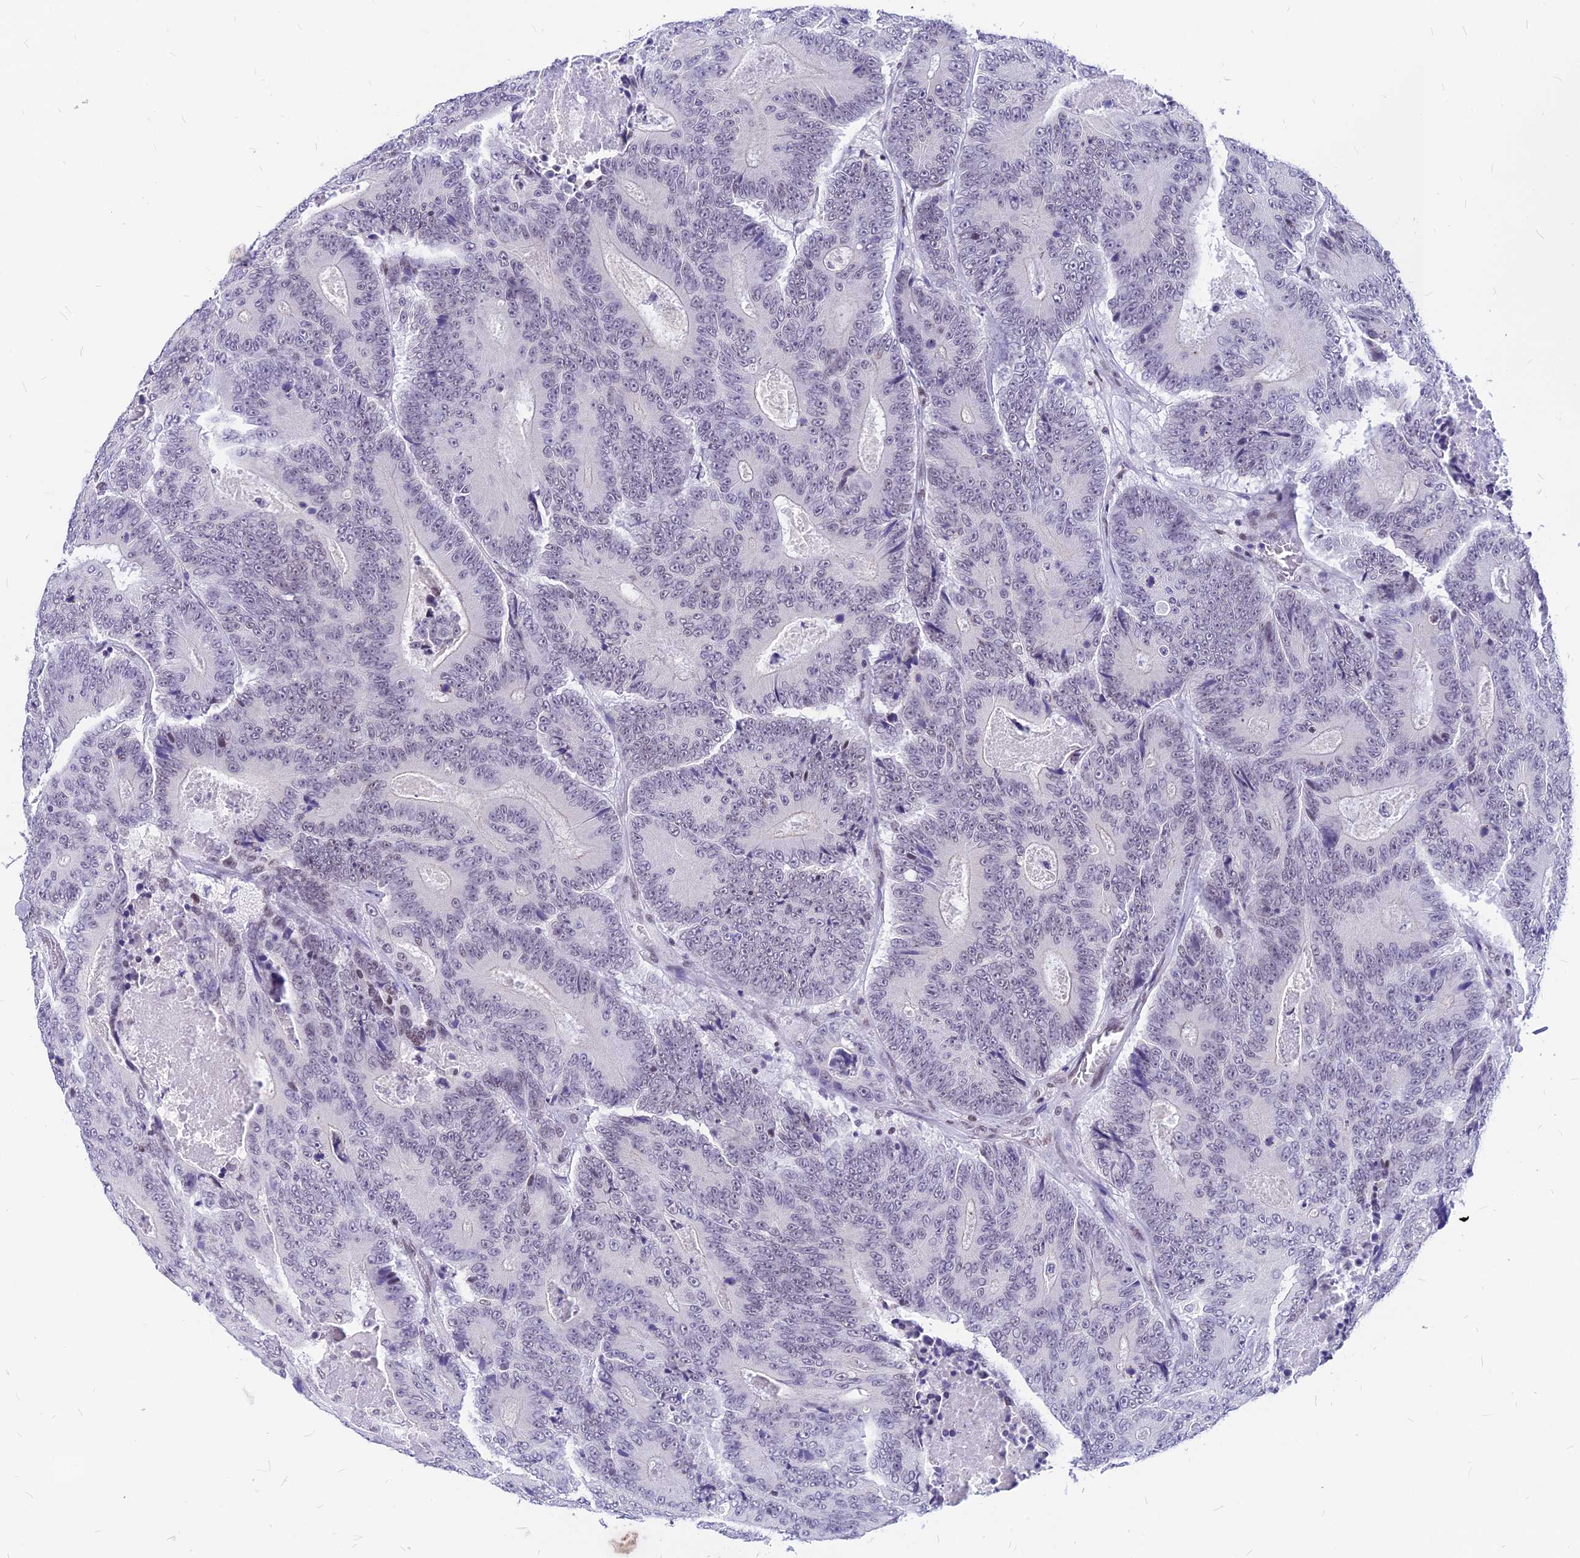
{"staining": {"intensity": "negative", "quantity": "none", "location": "none"}, "tissue": "colorectal cancer", "cell_type": "Tumor cells", "image_type": "cancer", "snomed": [{"axis": "morphology", "description": "Adenocarcinoma, NOS"}, {"axis": "topography", "description": "Colon"}], "caption": "Immunohistochemistry image of neoplastic tissue: human adenocarcinoma (colorectal) stained with DAB reveals no significant protein staining in tumor cells. The staining is performed using DAB (3,3'-diaminobenzidine) brown chromogen with nuclei counter-stained in using hematoxylin.", "gene": "KCTD13", "patient": {"sex": "male", "age": 83}}